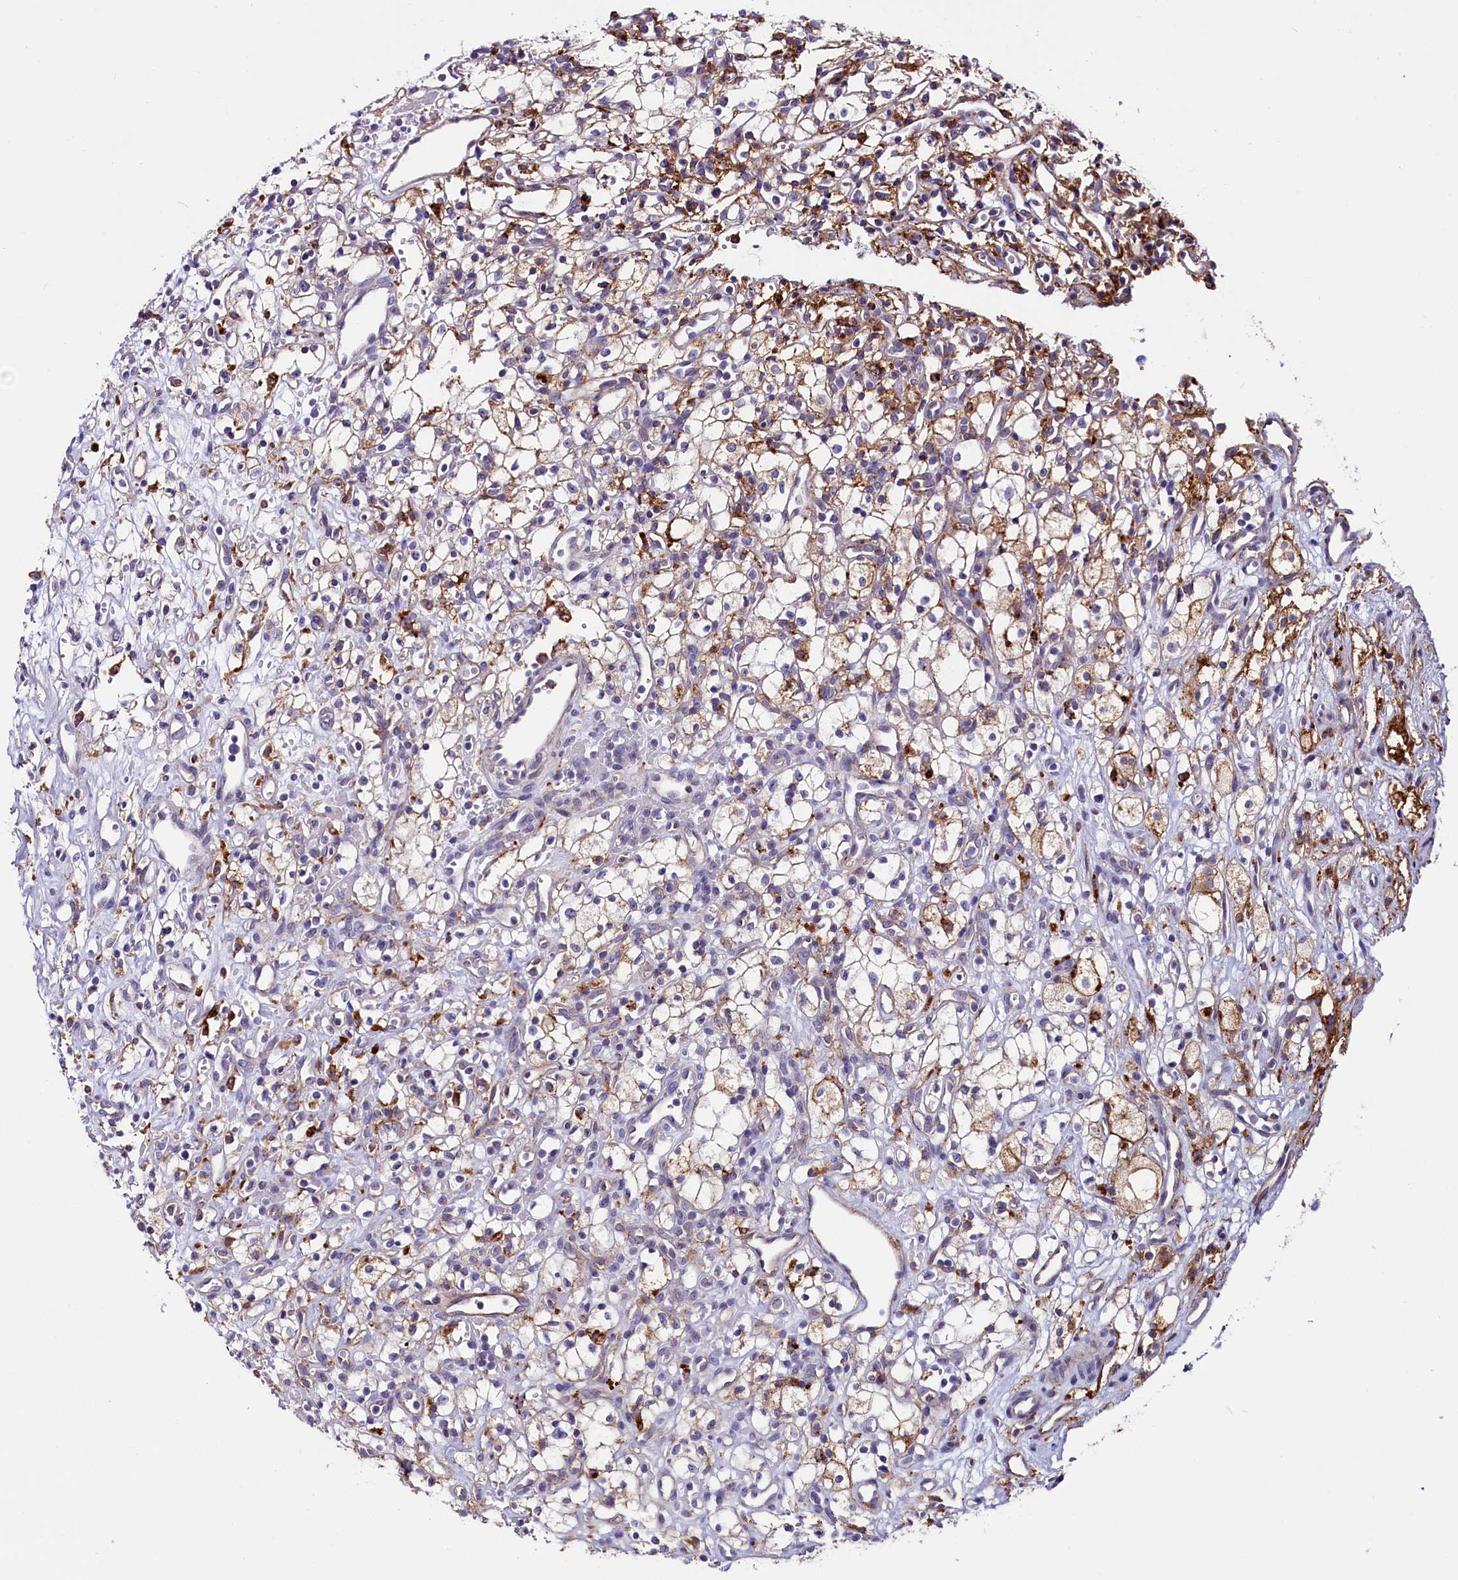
{"staining": {"intensity": "weak", "quantity": "<25%", "location": "cytoplasmic/membranous"}, "tissue": "renal cancer", "cell_type": "Tumor cells", "image_type": "cancer", "snomed": [{"axis": "morphology", "description": "Adenocarcinoma, NOS"}, {"axis": "topography", "description": "Kidney"}], "caption": "A photomicrograph of adenocarcinoma (renal) stained for a protein exhibits no brown staining in tumor cells.", "gene": "IL20RA", "patient": {"sex": "male", "age": 59}}